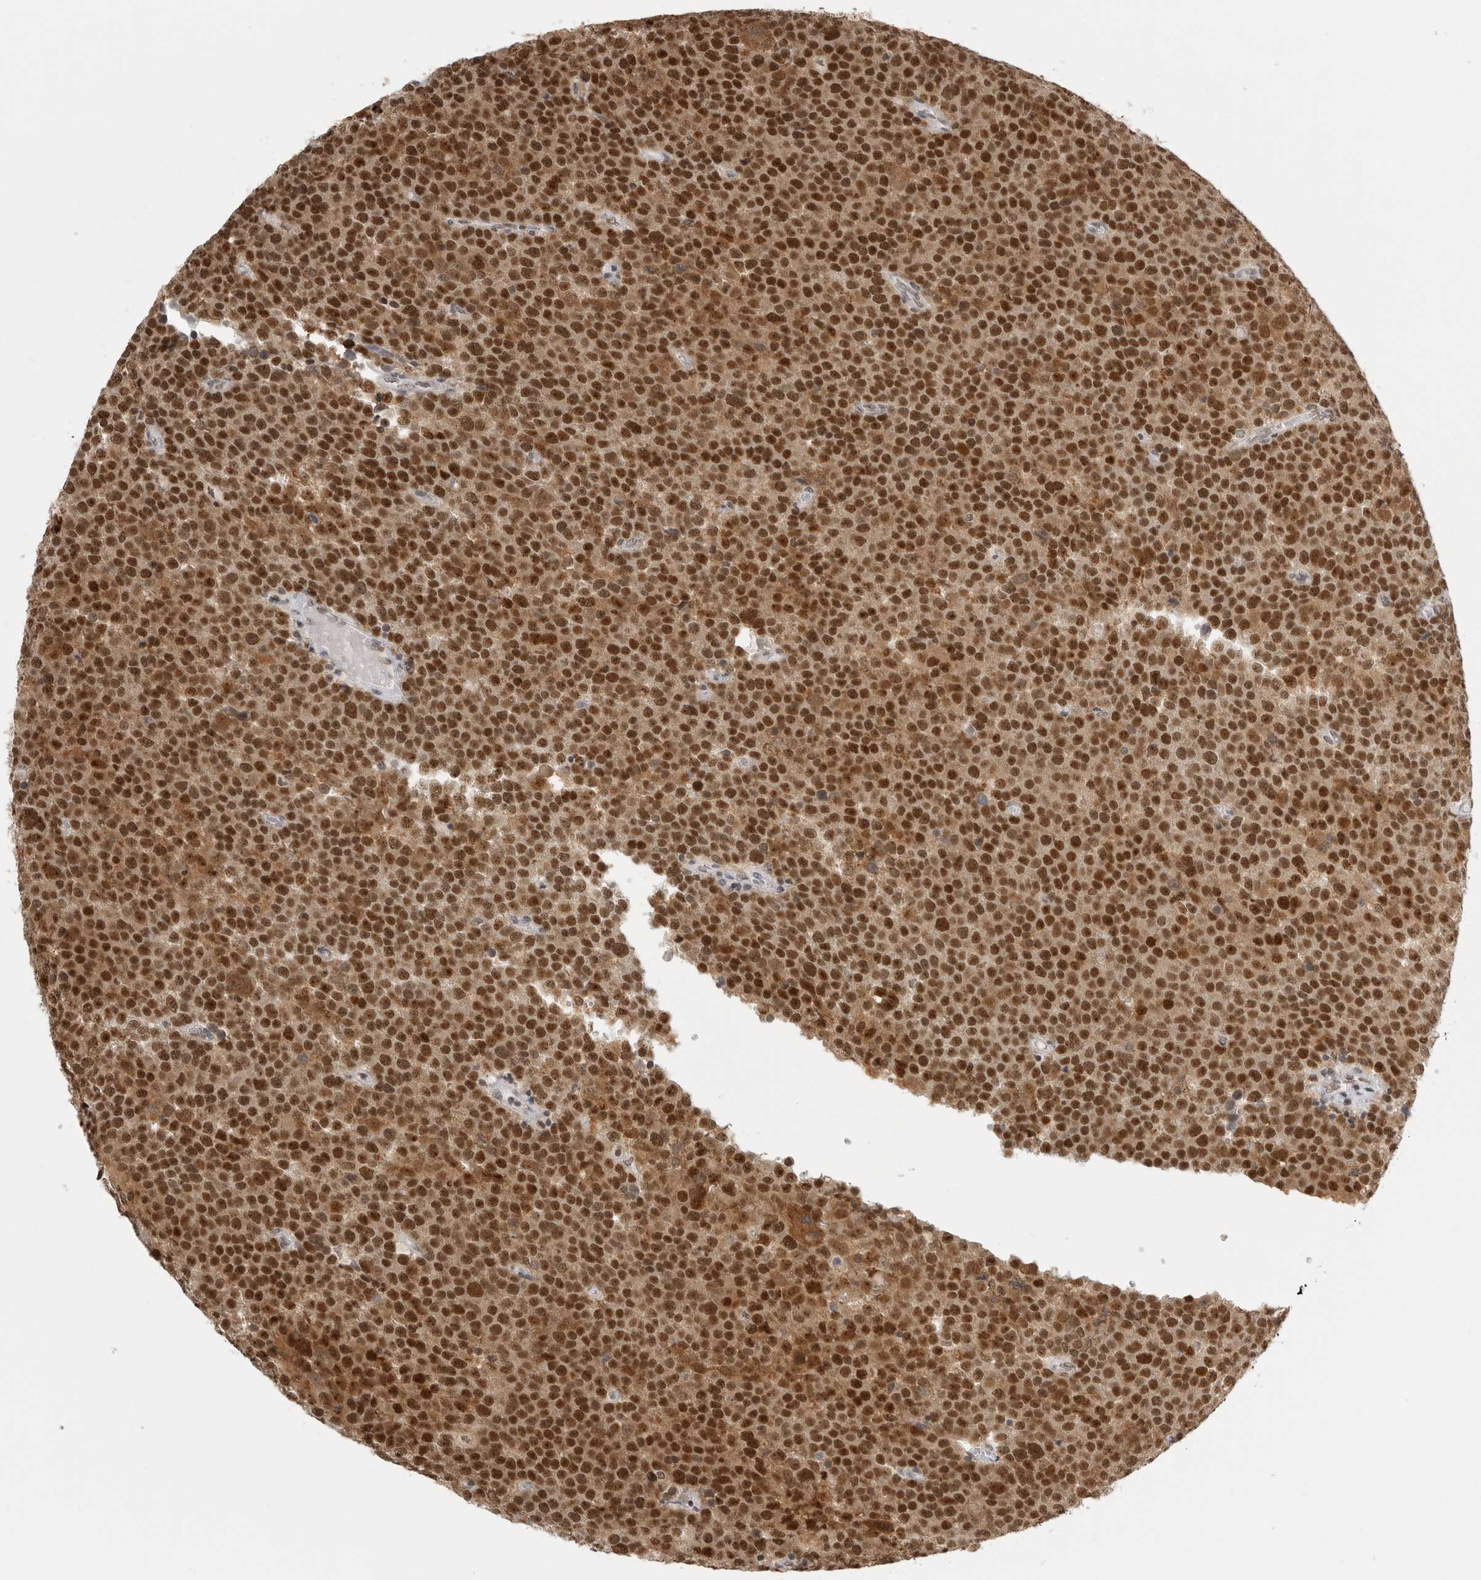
{"staining": {"intensity": "strong", "quantity": ">75%", "location": "cytoplasmic/membranous,nuclear"}, "tissue": "testis cancer", "cell_type": "Tumor cells", "image_type": "cancer", "snomed": [{"axis": "morphology", "description": "Seminoma, NOS"}, {"axis": "topography", "description": "Testis"}], "caption": "The histopathology image demonstrates staining of seminoma (testis), revealing strong cytoplasmic/membranous and nuclear protein positivity (brown color) within tumor cells.", "gene": "RPA2", "patient": {"sex": "male", "age": 71}}